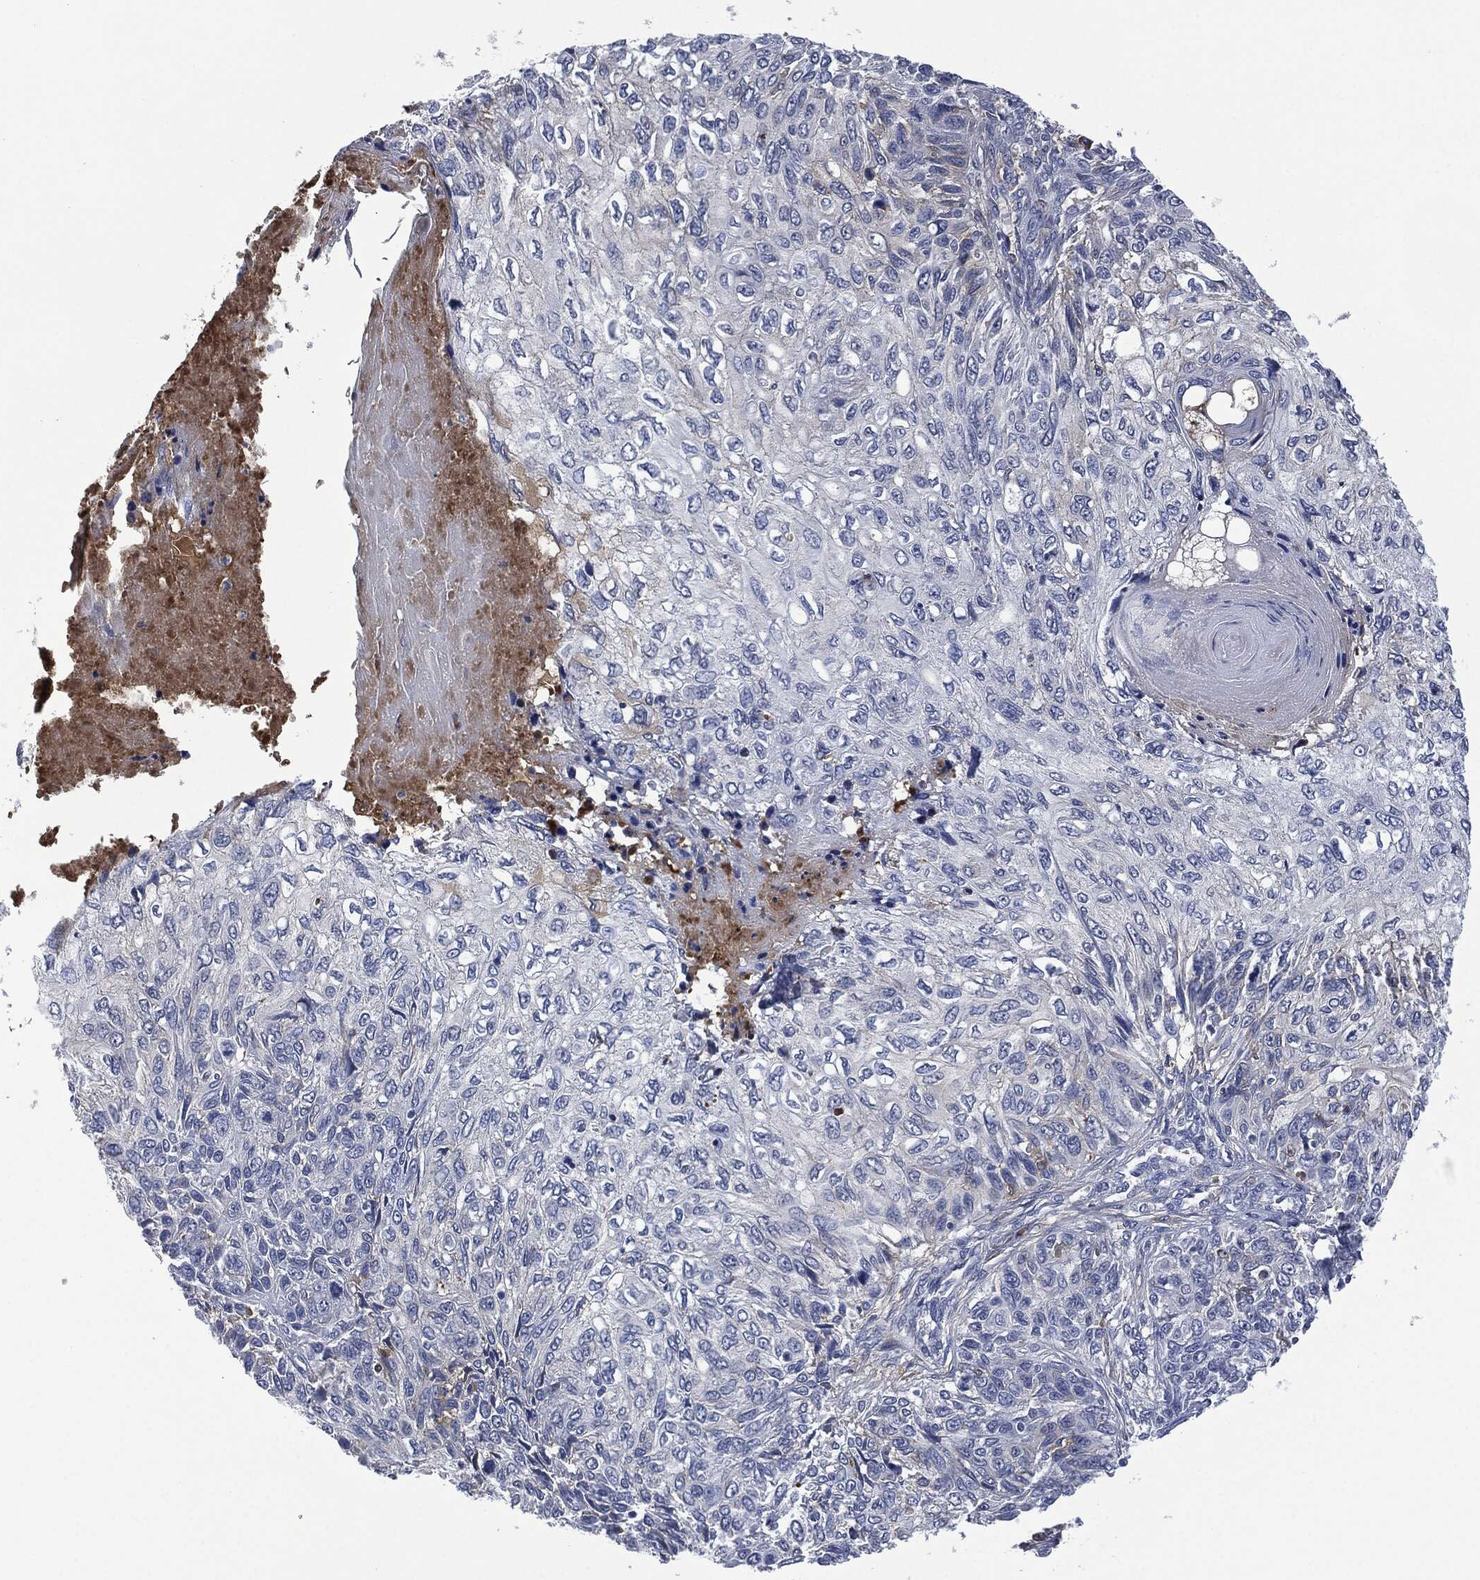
{"staining": {"intensity": "negative", "quantity": "none", "location": "none"}, "tissue": "skin cancer", "cell_type": "Tumor cells", "image_type": "cancer", "snomed": [{"axis": "morphology", "description": "Squamous cell carcinoma, NOS"}, {"axis": "topography", "description": "Skin"}], "caption": "Tumor cells show no significant protein positivity in skin cancer.", "gene": "SIGLEC7", "patient": {"sex": "male", "age": 92}}